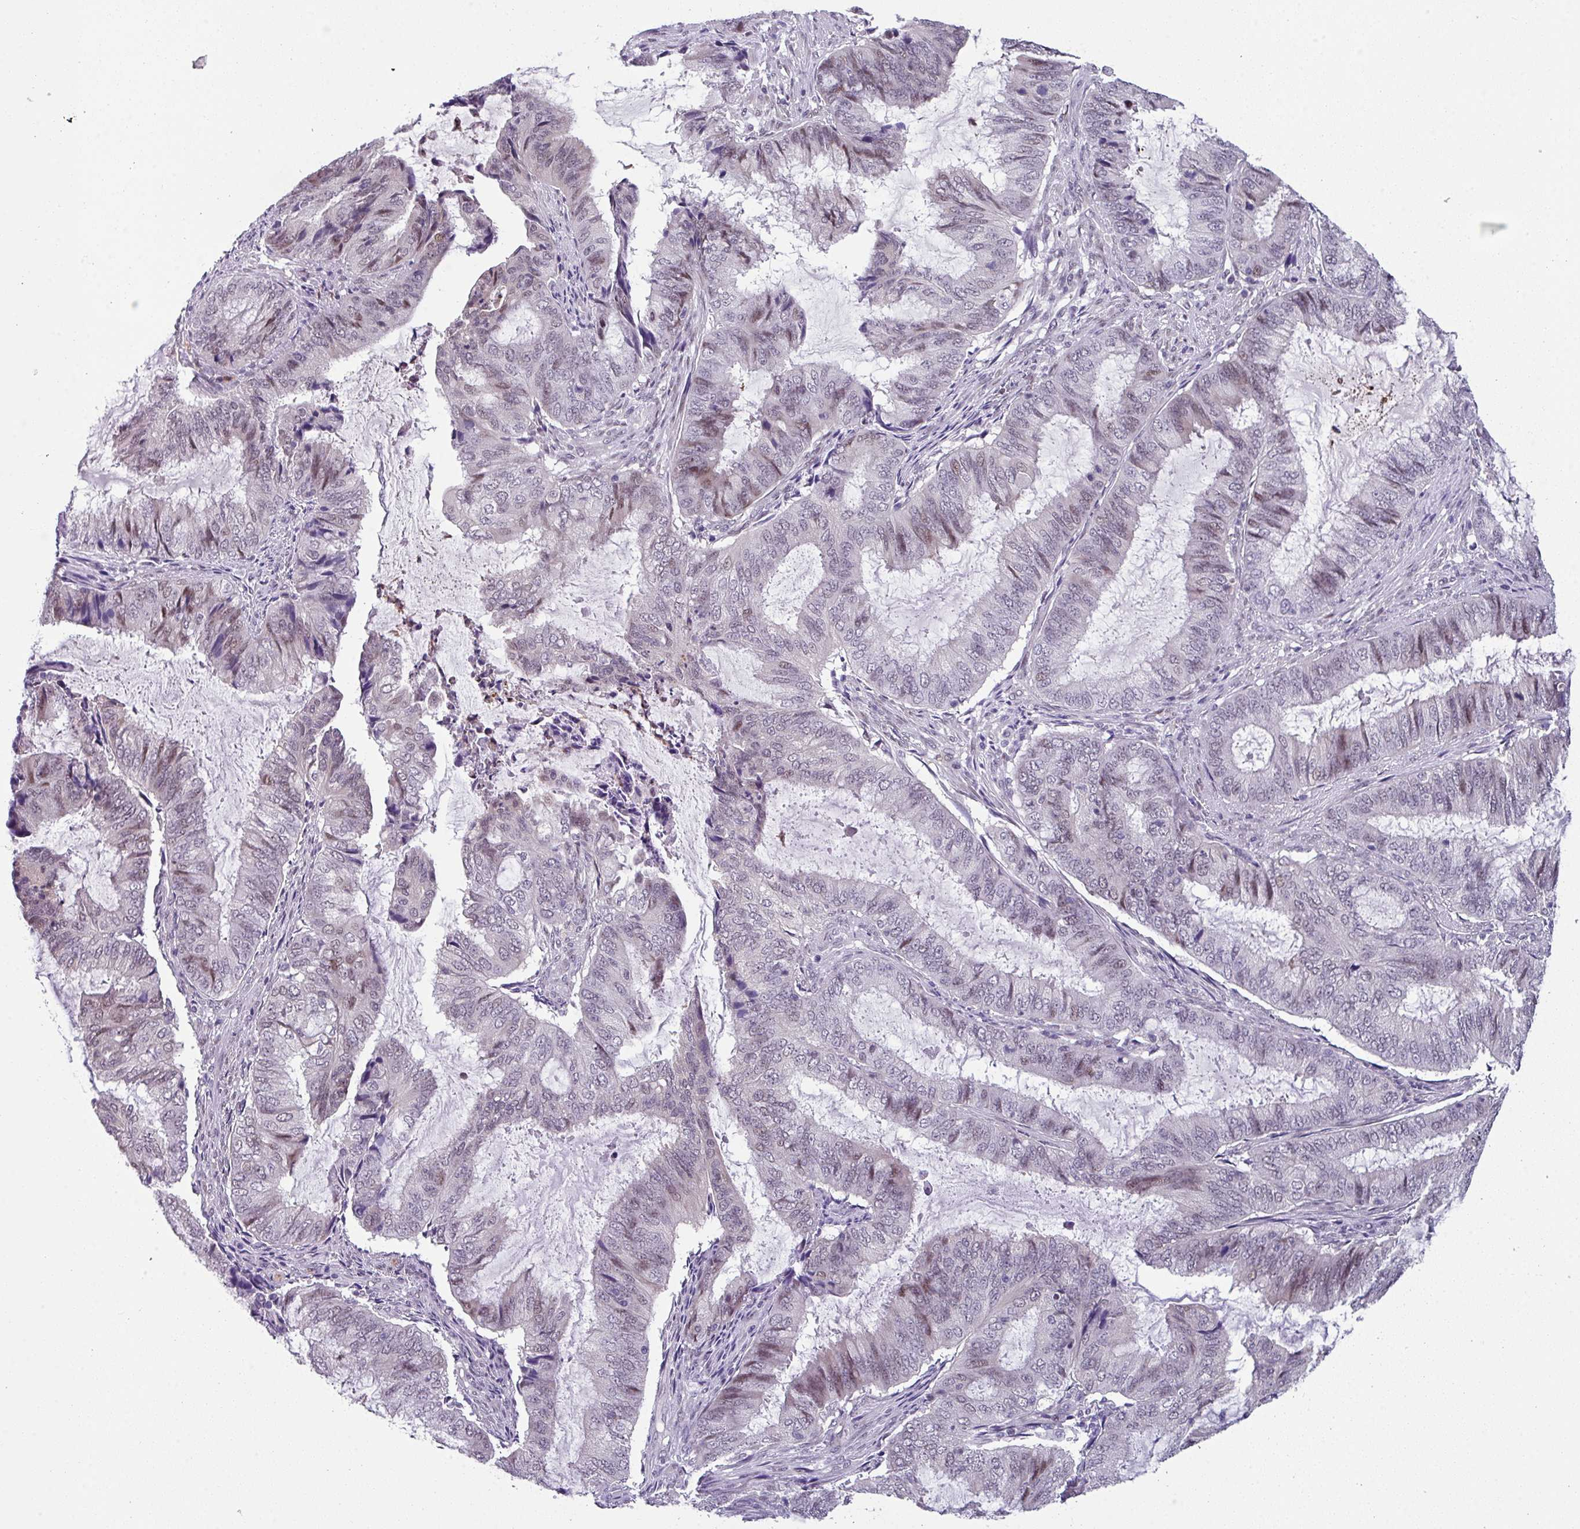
{"staining": {"intensity": "moderate", "quantity": "<25%", "location": "nuclear"}, "tissue": "endometrial cancer", "cell_type": "Tumor cells", "image_type": "cancer", "snomed": [{"axis": "morphology", "description": "Adenocarcinoma, NOS"}, {"axis": "topography", "description": "Endometrium"}], "caption": "Adenocarcinoma (endometrial) was stained to show a protein in brown. There is low levels of moderate nuclear expression in approximately <25% of tumor cells.", "gene": "ZFP3", "patient": {"sex": "female", "age": 51}}